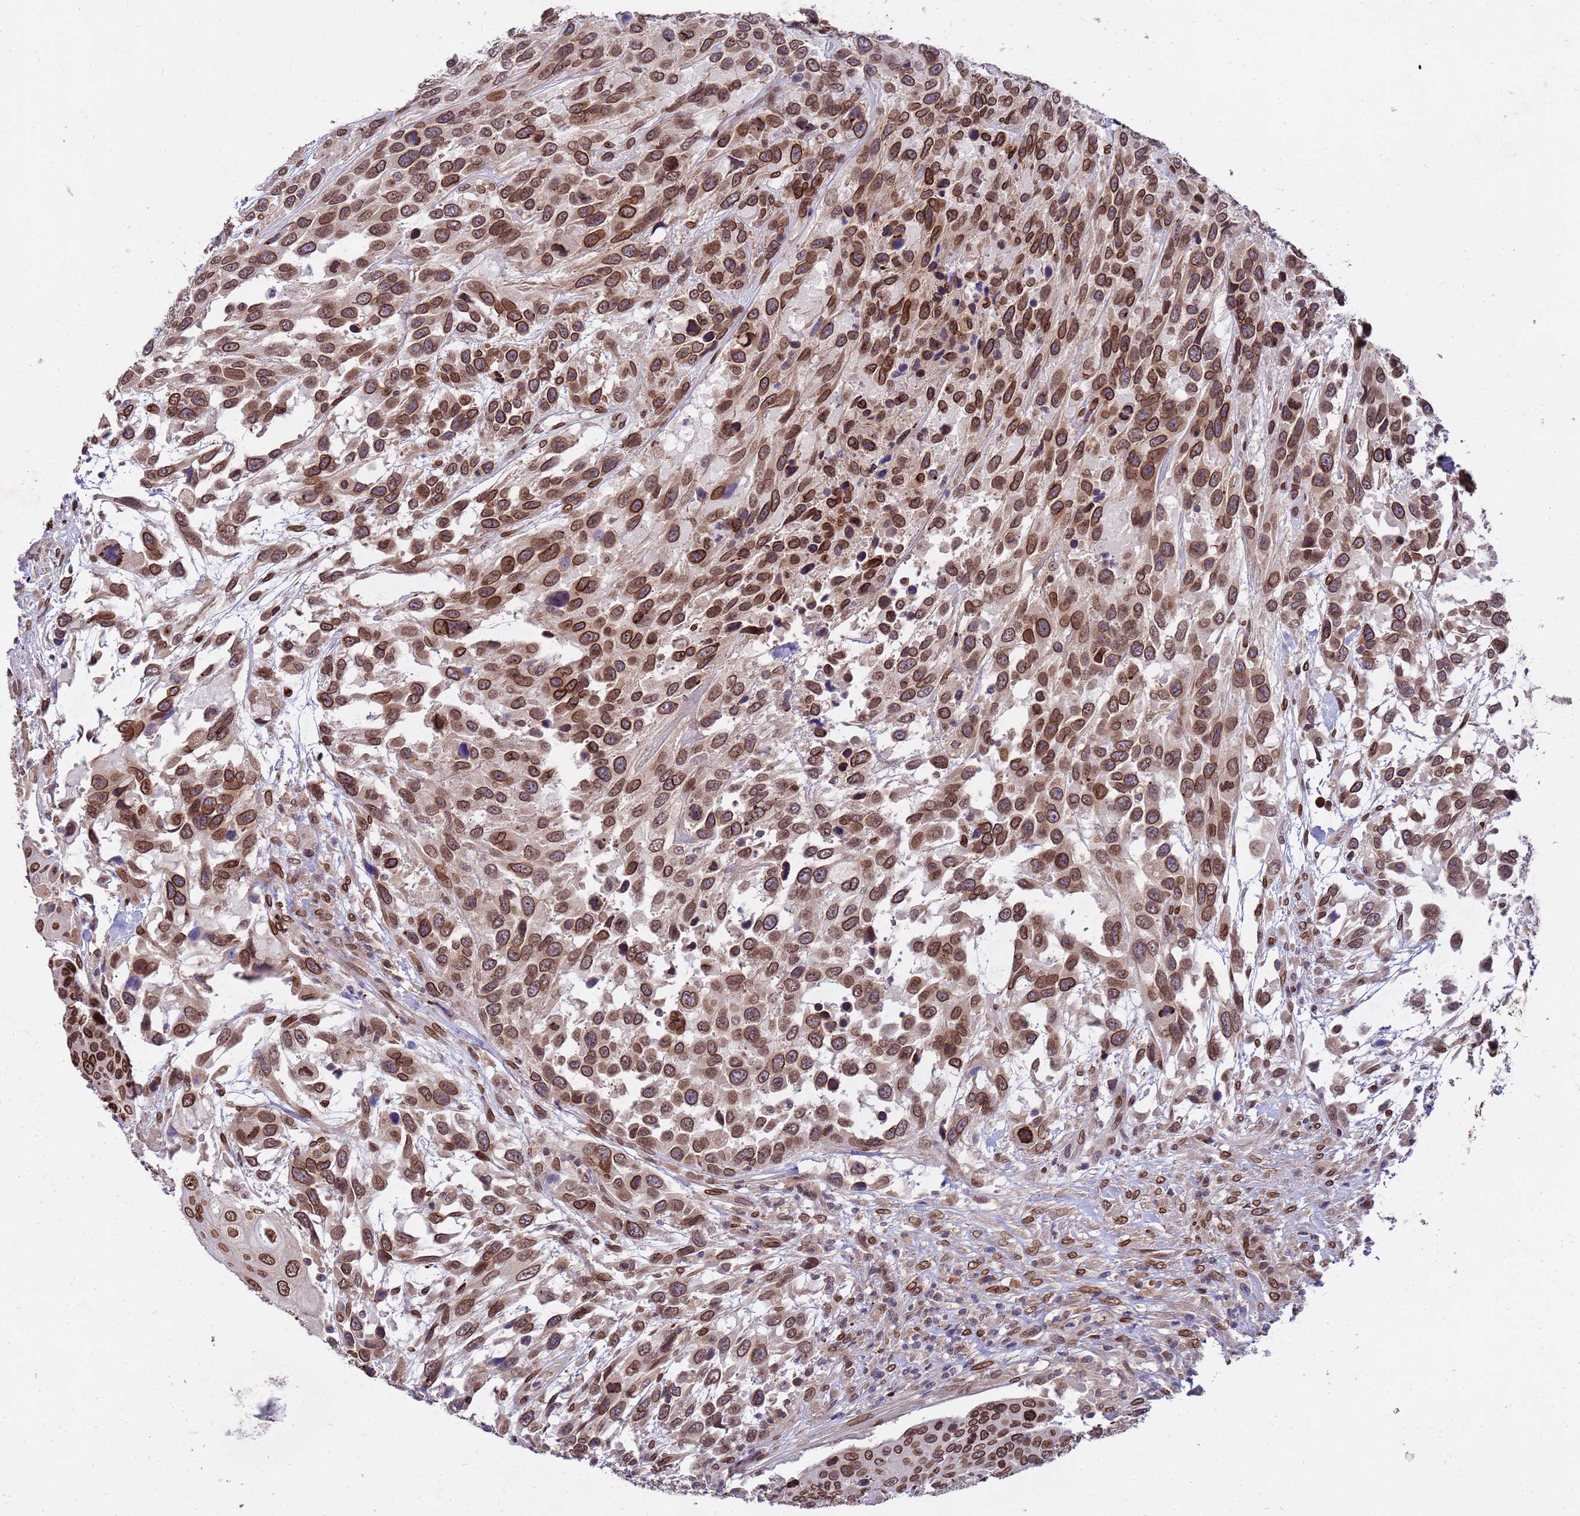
{"staining": {"intensity": "strong", "quantity": ">75%", "location": "cytoplasmic/membranous,nuclear"}, "tissue": "urothelial cancer", "cell_type": "Tumor cells", "image_type": "cancer", "snomed": [{"axis": "morphology", "description": "Urothelial carcinoma, High grade"}, {"axis": "topography", "description": "Urinary bladder"}], "caption": "Immunohistochemistry of human urothelial cancer exhibits high levels of strong cytoplasmic/membranous and nuclear staining in about >75% of tumor cells.", "gene": "GPR135", "patient": {"sex": "female", "age": 70}}